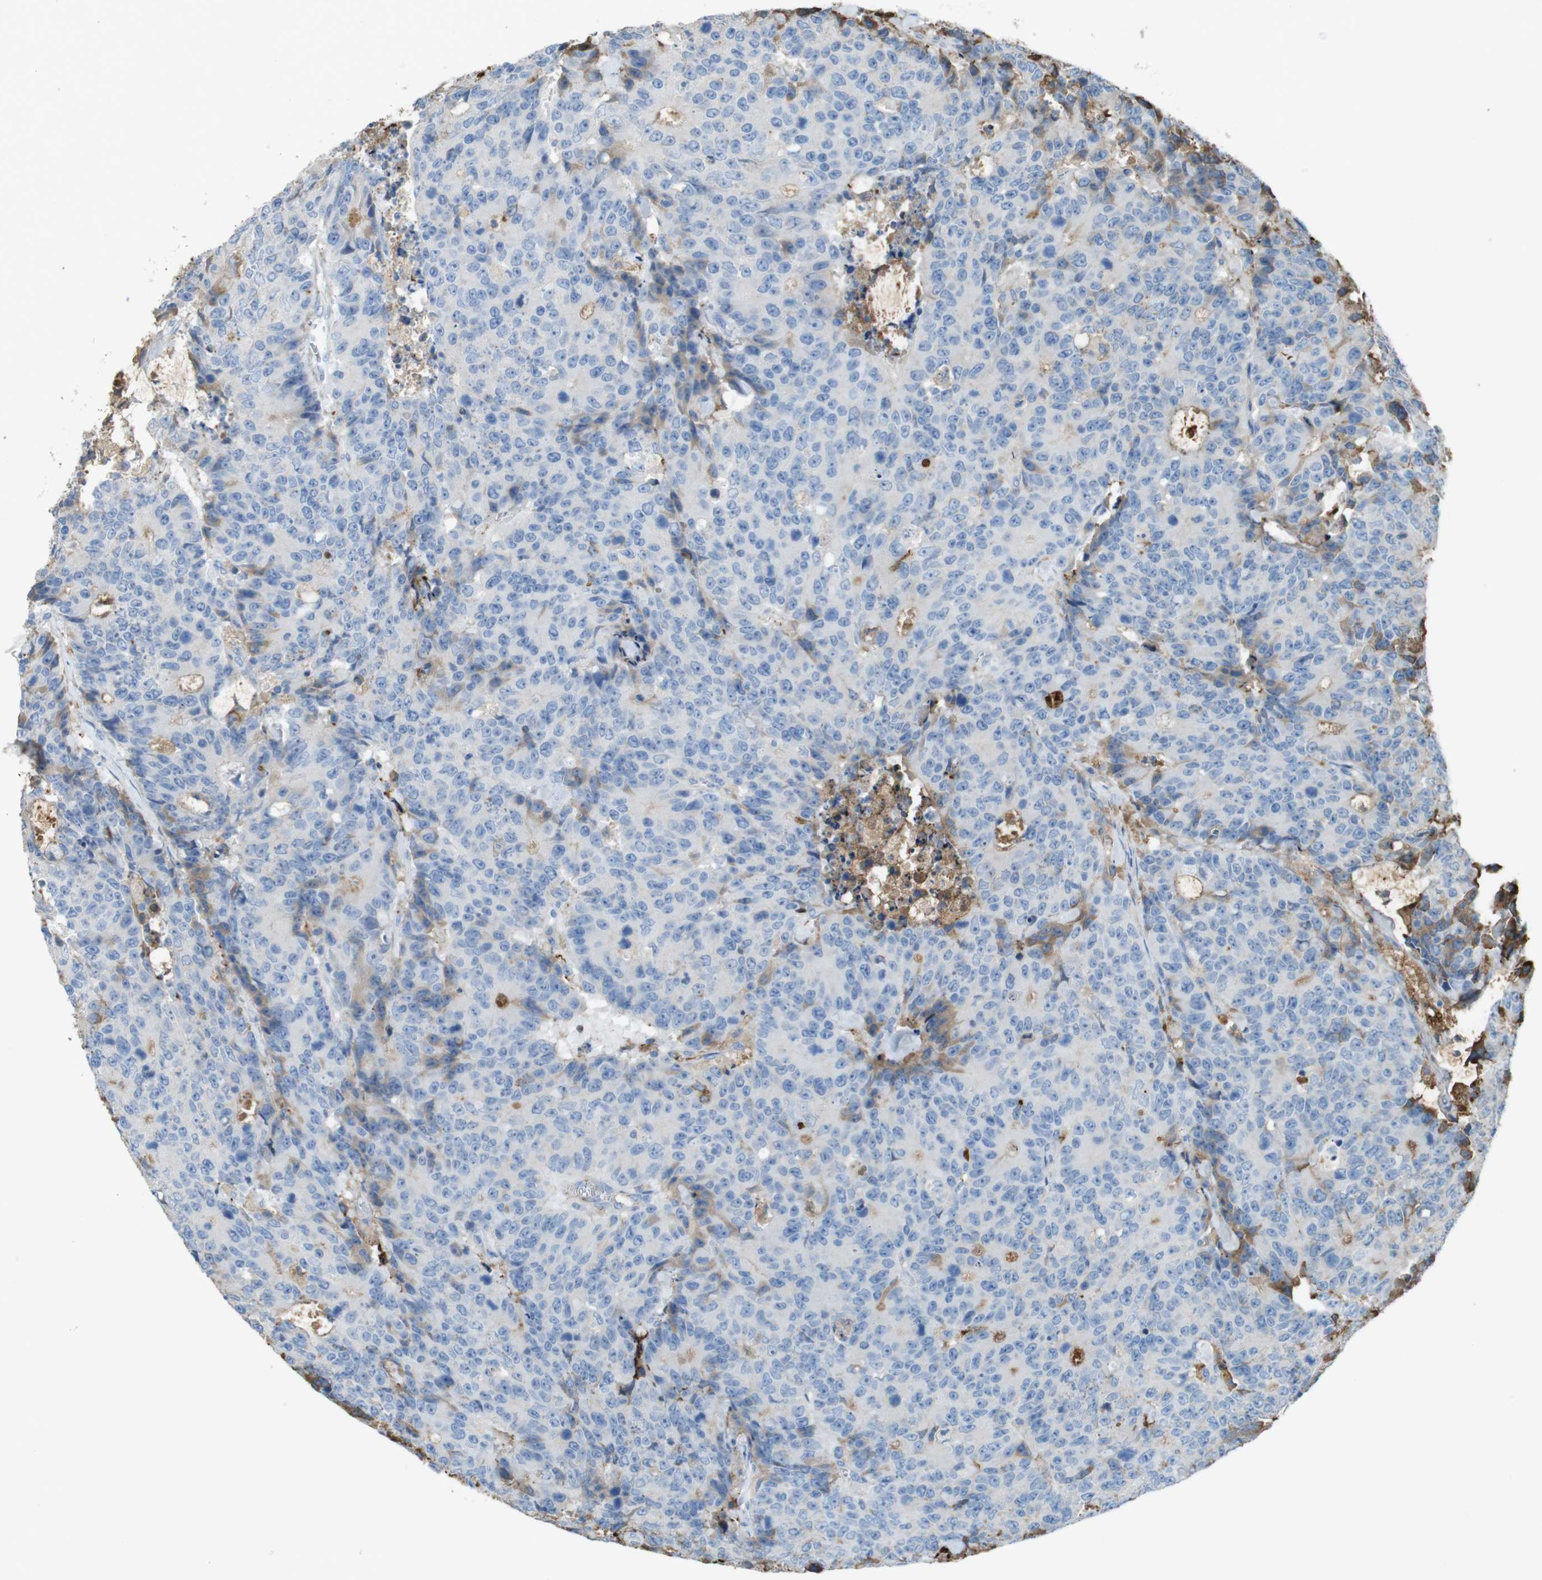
{"staining": {"intensity": "negative", "quantity": "none", "location": "none"}, "tissue": "colorectal cancer", "cell_type": "Tumor cells", "image_type": "cancer", "snomed": [{"axis": "morphology", "description": "Adenocarcinoma, NOS"}, {"axis": "topography", "description": "Colon"}], "caption": "High magnification brightfield microscopy of colorectal adenocarcinoma stained with DAB (3,3'-diaminobenzidine) (brown) and counterstained with hematoxylin (blue): tumor cells show no significant expression.", "gene": "LTBP4", "patient": {"sex": "female", "age": 86}}